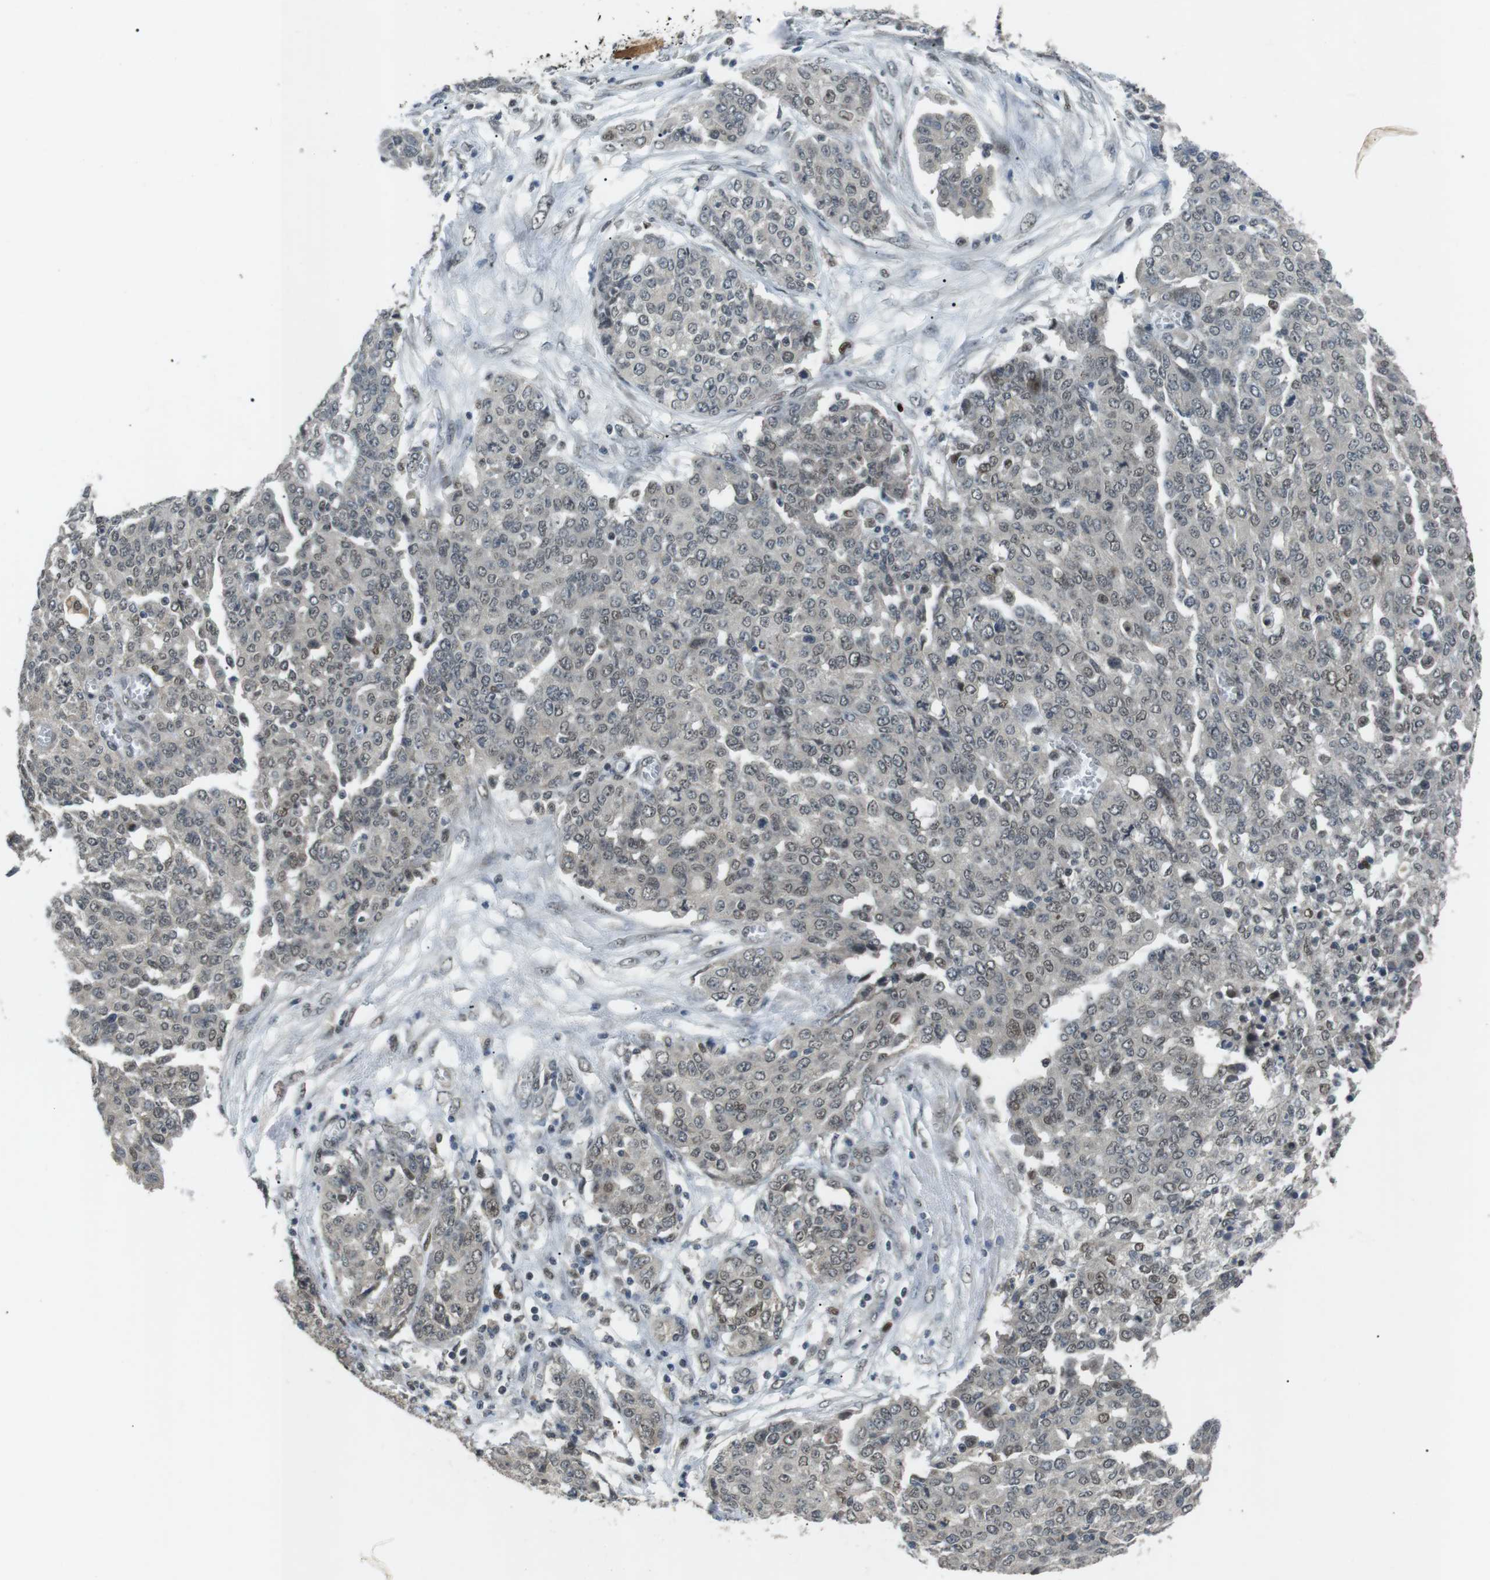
{"staining": {"intensity": "weak", "quantity": "25%-75%", "location": "nuclear"}, "tissue": "ovarian cancer", "cell_type": "Tumor cells", "image_type": "cancer", "snomed": [{"axis": "morphology", "description": "Cystadenocarcinoma, serous, NOS"}, {"axis": "topography", "description": "Soft tissue"}, {"axis": "topography", "description": "Ovary"}], "caption": "This histopathology image shows immunohistochemistry (IHC) staining of ovarian cancer (serous cystadenocarcinoma), with low weak nuclear expression in approximately 25%-75% of tumor cells.", "gene": "ORAI3", "patient": {"sex": "female", "age": 57}}